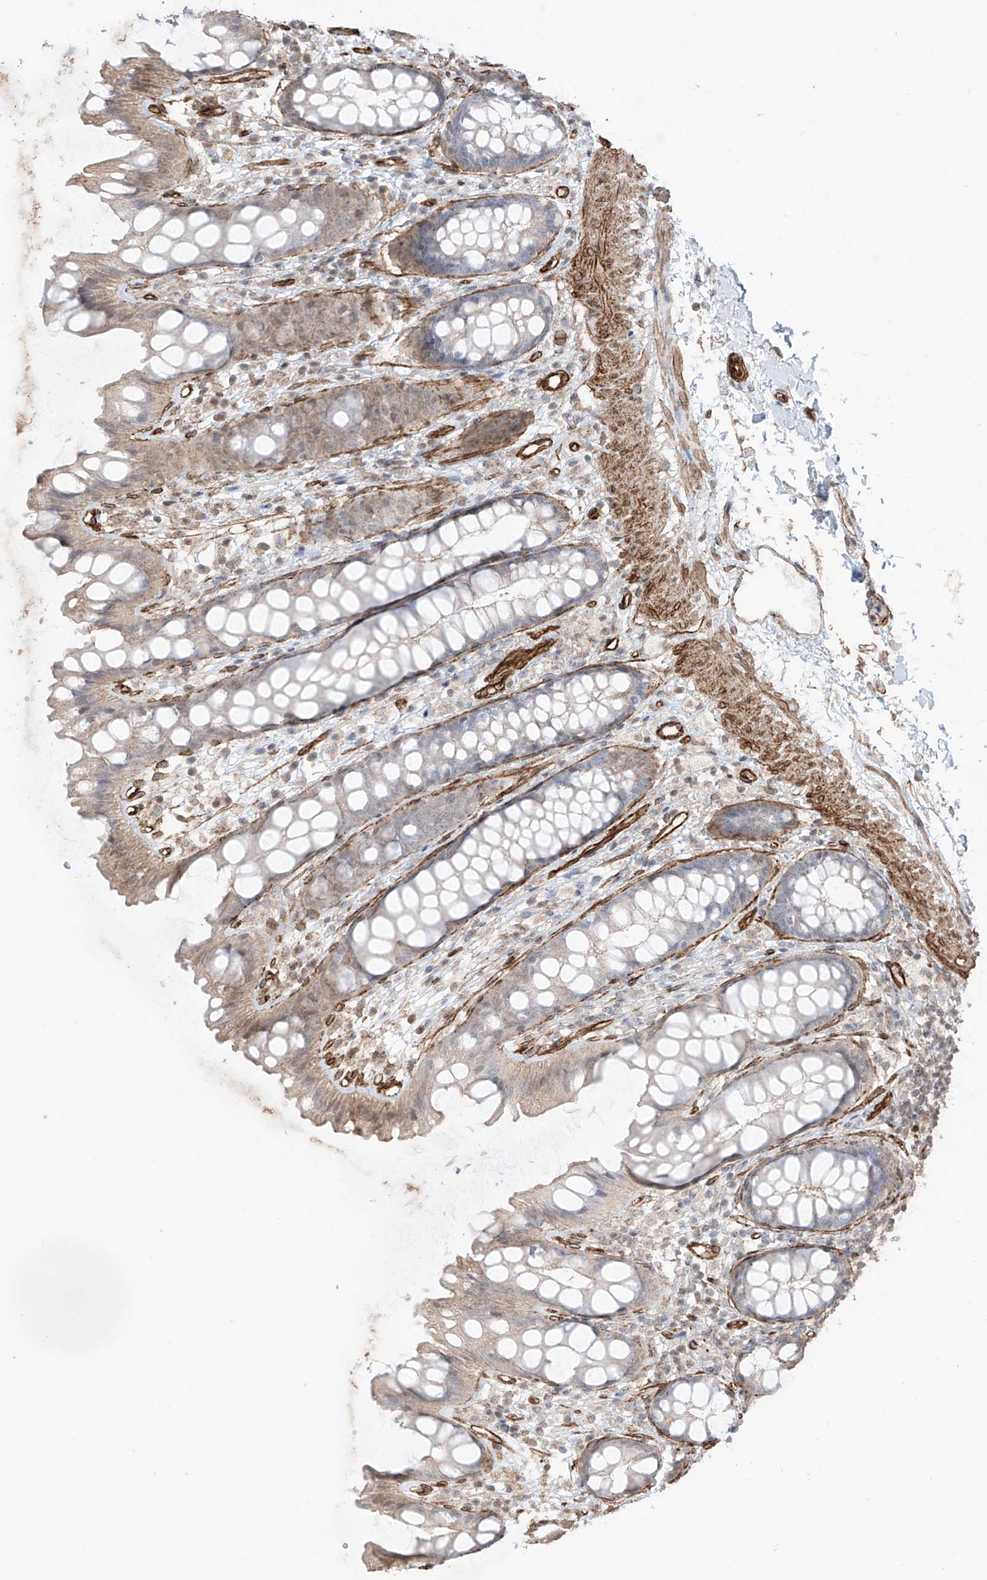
{"staining": {"intensity": "weak", "quantity": ">75%", "location": "cytoplasmic/membranous,nuclear"}, "tissue": "rectum", "cell_type": "Glandular cells", "image_type": "normal", "snomed": [{"axis": "morphology", "description": "Normal tissue, NOS"}, {"axis": "topography", "description": "Rectum"}], "caption": "An IHC micrograph of benign tissue is shown. Protein staining in brown shows weak cytoplasmic/membranous,nuclear positivity in rectum within glandular cells.", "gene": "TTLL5", "patient": {"sex": "female", "age": 65}}